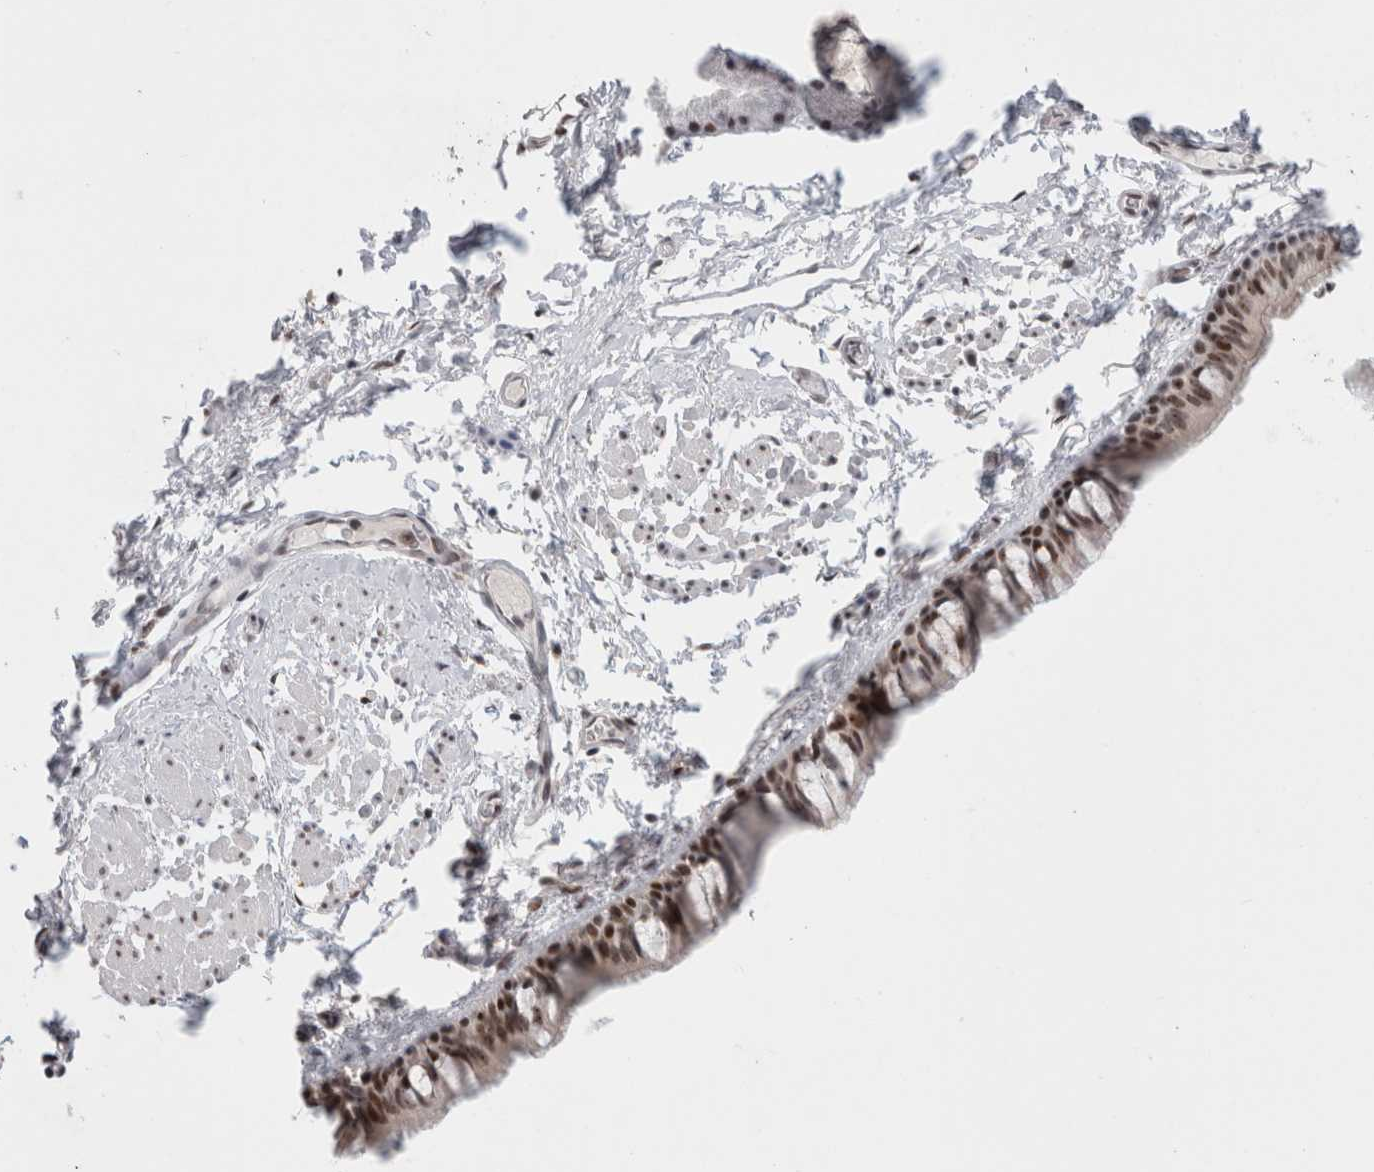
{"staining": {"intensity": "strong", "quantity": ">75%", "location": "nuclear"}, "tissue": "bronchus", "cell_type": "Respiratory epithelial cells", "image_type": "normal", "snomed": [{"axis": "morphology", "description": "Normal tissue, NOS"}, {"axis": "topography", "description": "Cartilage tissue"}, {"axis": "topography", "description": "Bronchus"}, {"axis": "topography", "description": "Lung"}], "caption": "Strong nuclear positivity for a protein is present in approximately >75% of respiratory epithelial cells of unremarkable bronchus using immunohistochemistry.", "gene": "SENP6", "patient": {"sex": "male", "age": 64}}